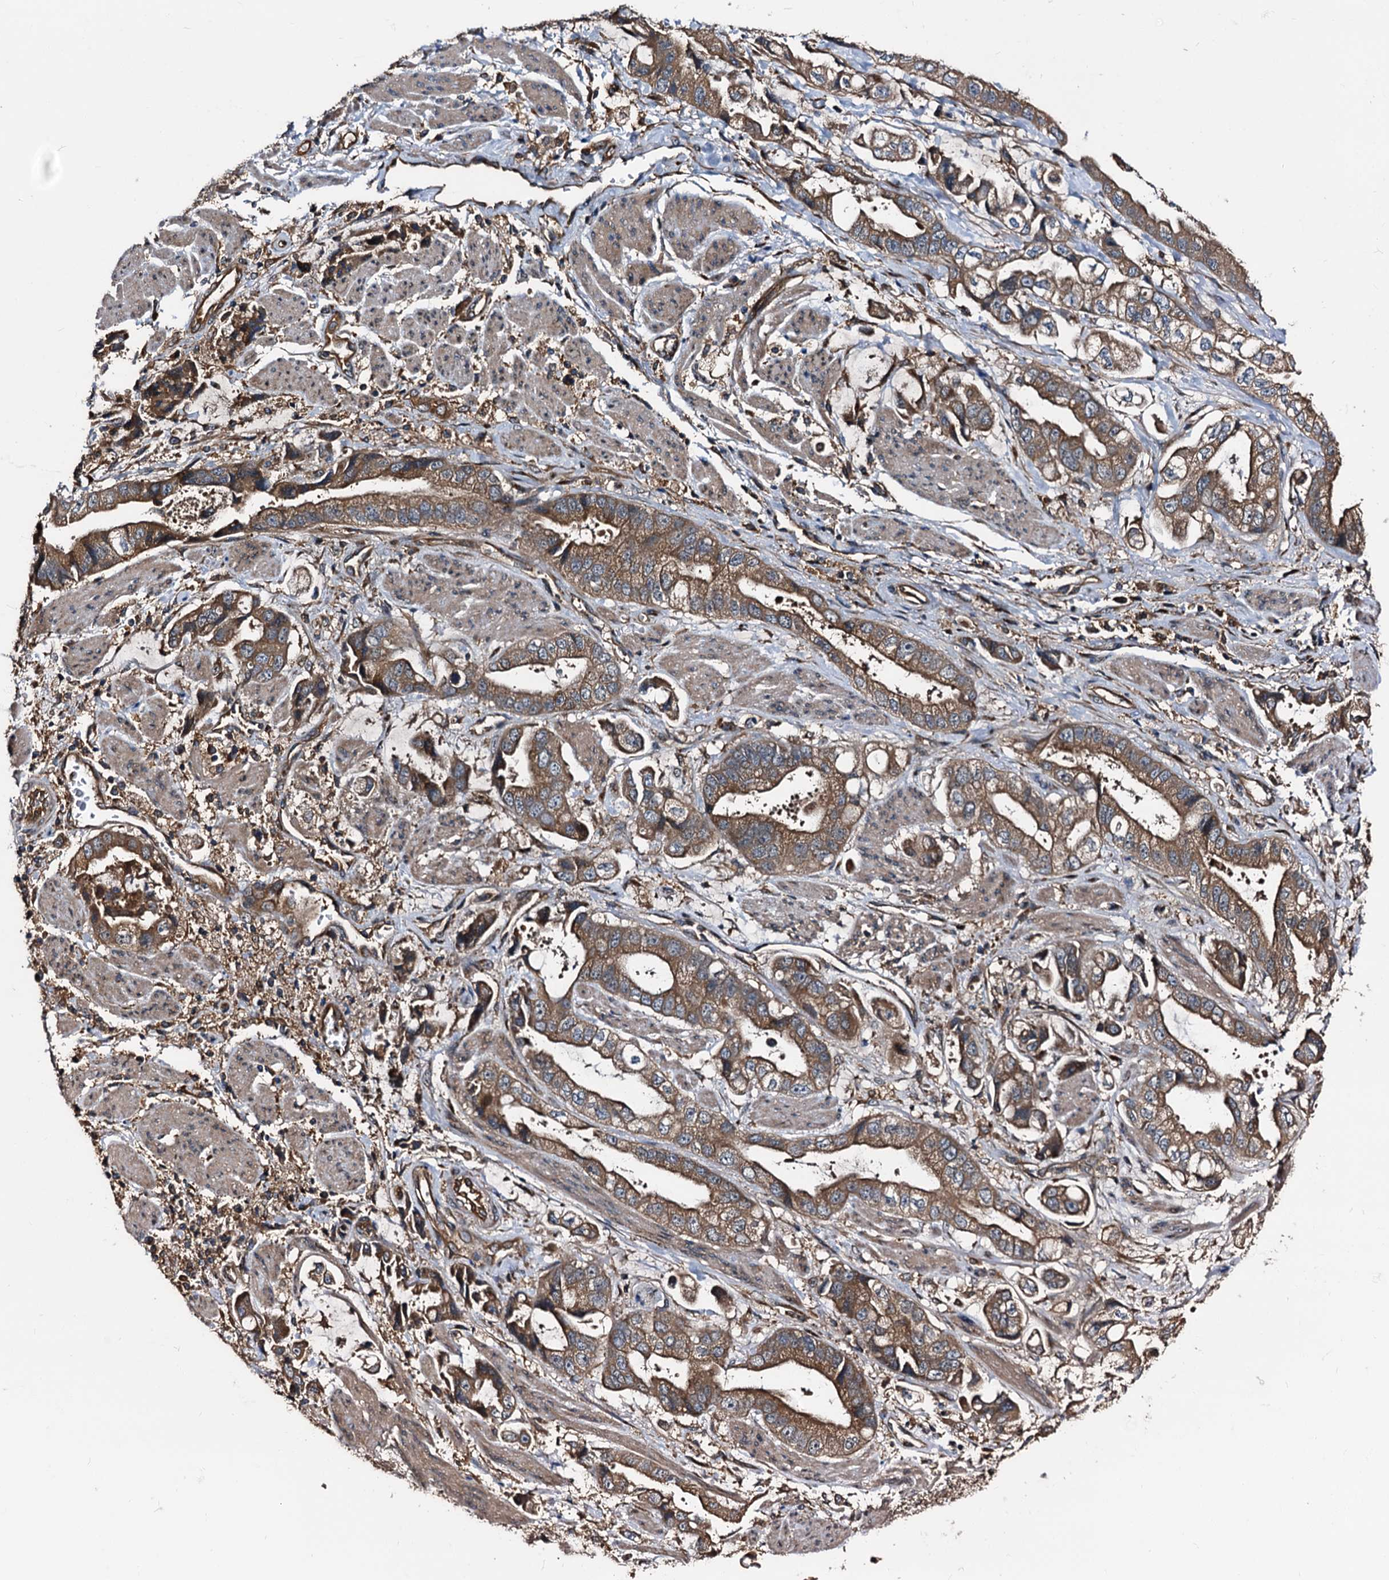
{"staining": {"intensity": "moderate", "quantity": ">75%", "location": "cytoplasmic/membranous"}, "tissue": "stomach cancer", "cell_type": "Tumor cells", "image_type": "cancer", "snomed": [{"axis": "morphology", "description": "Adenocarcinoma, NOS"}, {"axis": "topography", "description": "Stomach"}], "caption": "Stomach cancer (adenocarcinoma) stained with a brown dye shows moderate cytoplasmic/membranous positive expression in approximately >75% of tumor cells.", "gene": "PEX5", "patient": {"sex": "male", "age": 62}}